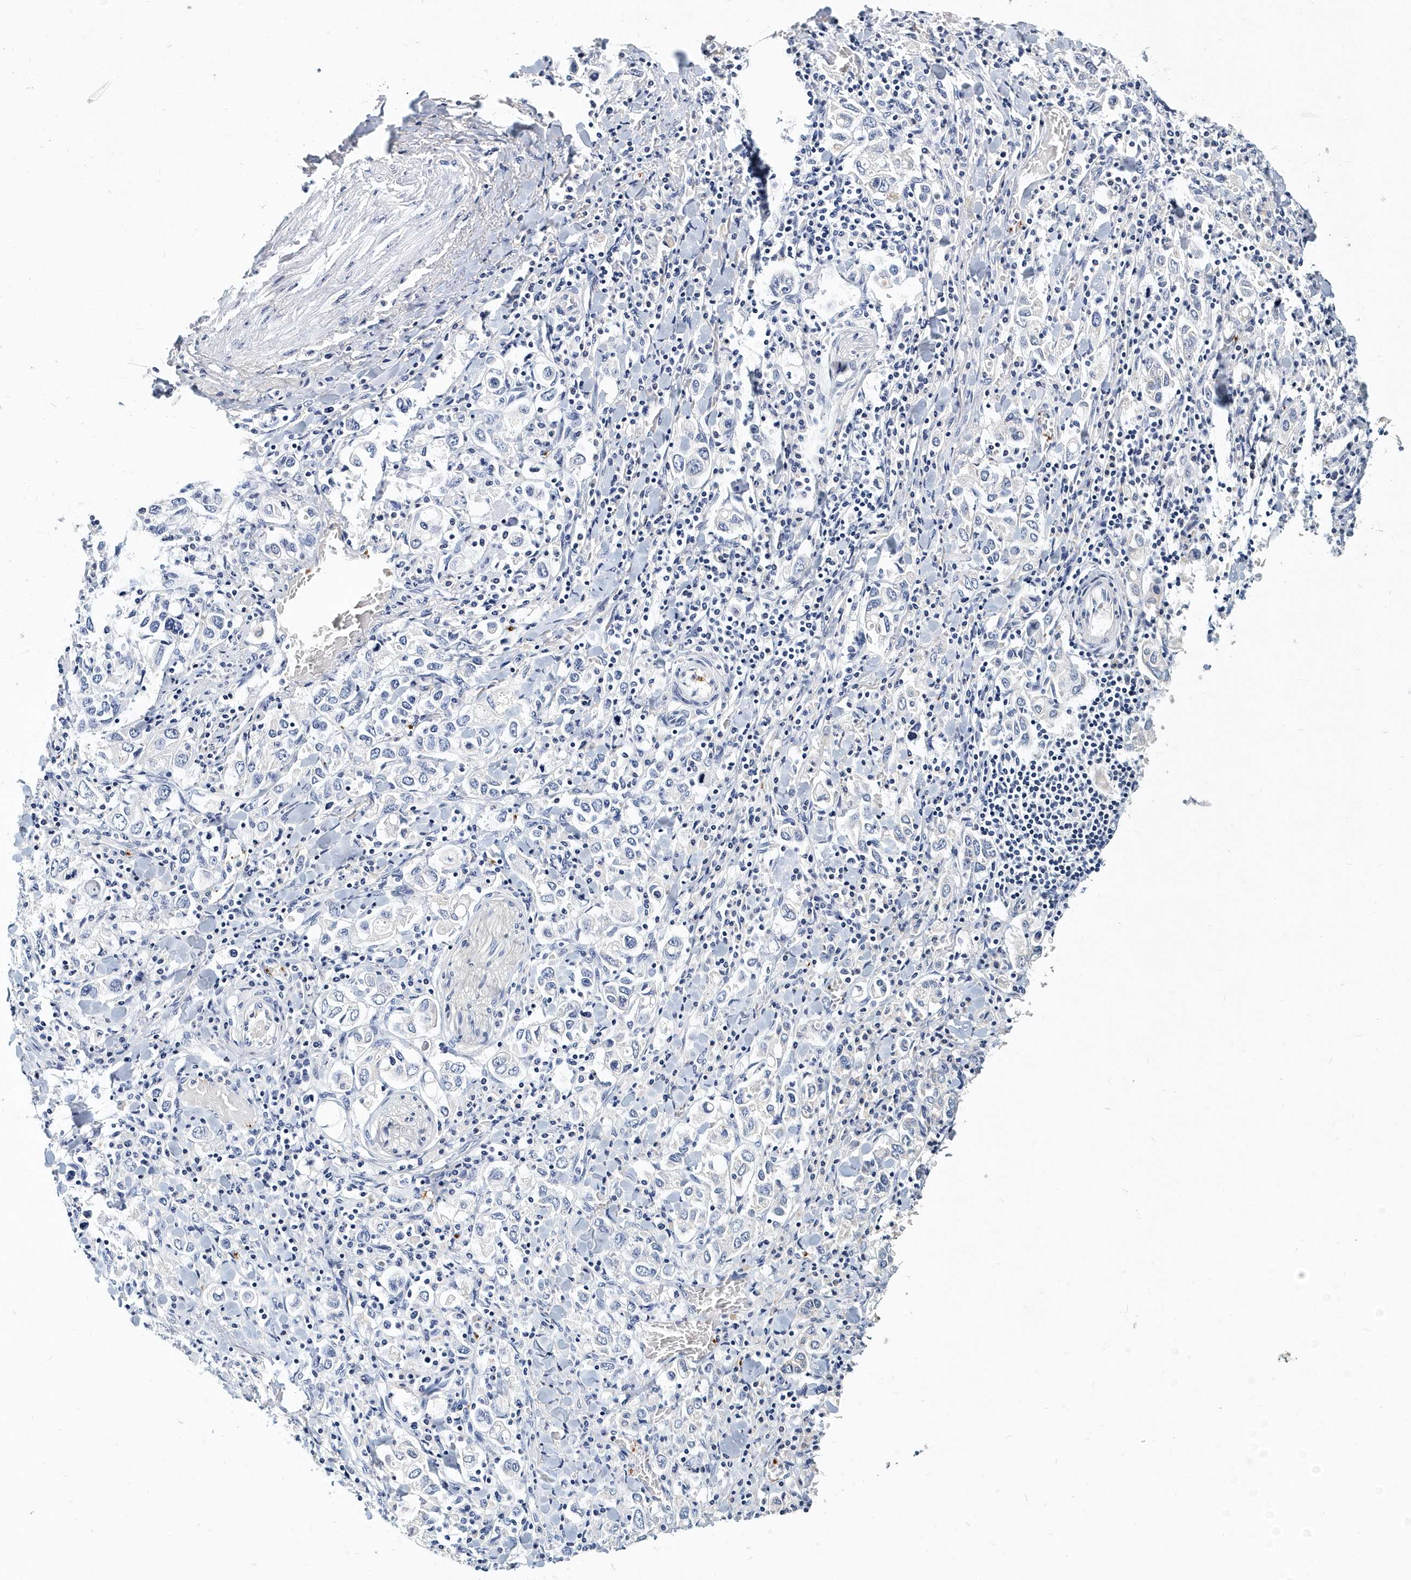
{"staining": {"intensity": "negative", "quantity": "none", "location": "none"}, "tissue": "stomach cancer", "cell_type": "Tumor cells", "image_type": "cancer", "snomed": [{"axis": "morphology", "description": "Adenocarcinoma, NOS"}, {"axis": "topography", "description": "Stomach, upper"}], "caption": "Human stomach adenocarcinoma stained for a protein using IHC exhibits no expression in tumor cells.", "gene": "ITGA2B", "patient": {"sex": "male", "age": 62}}